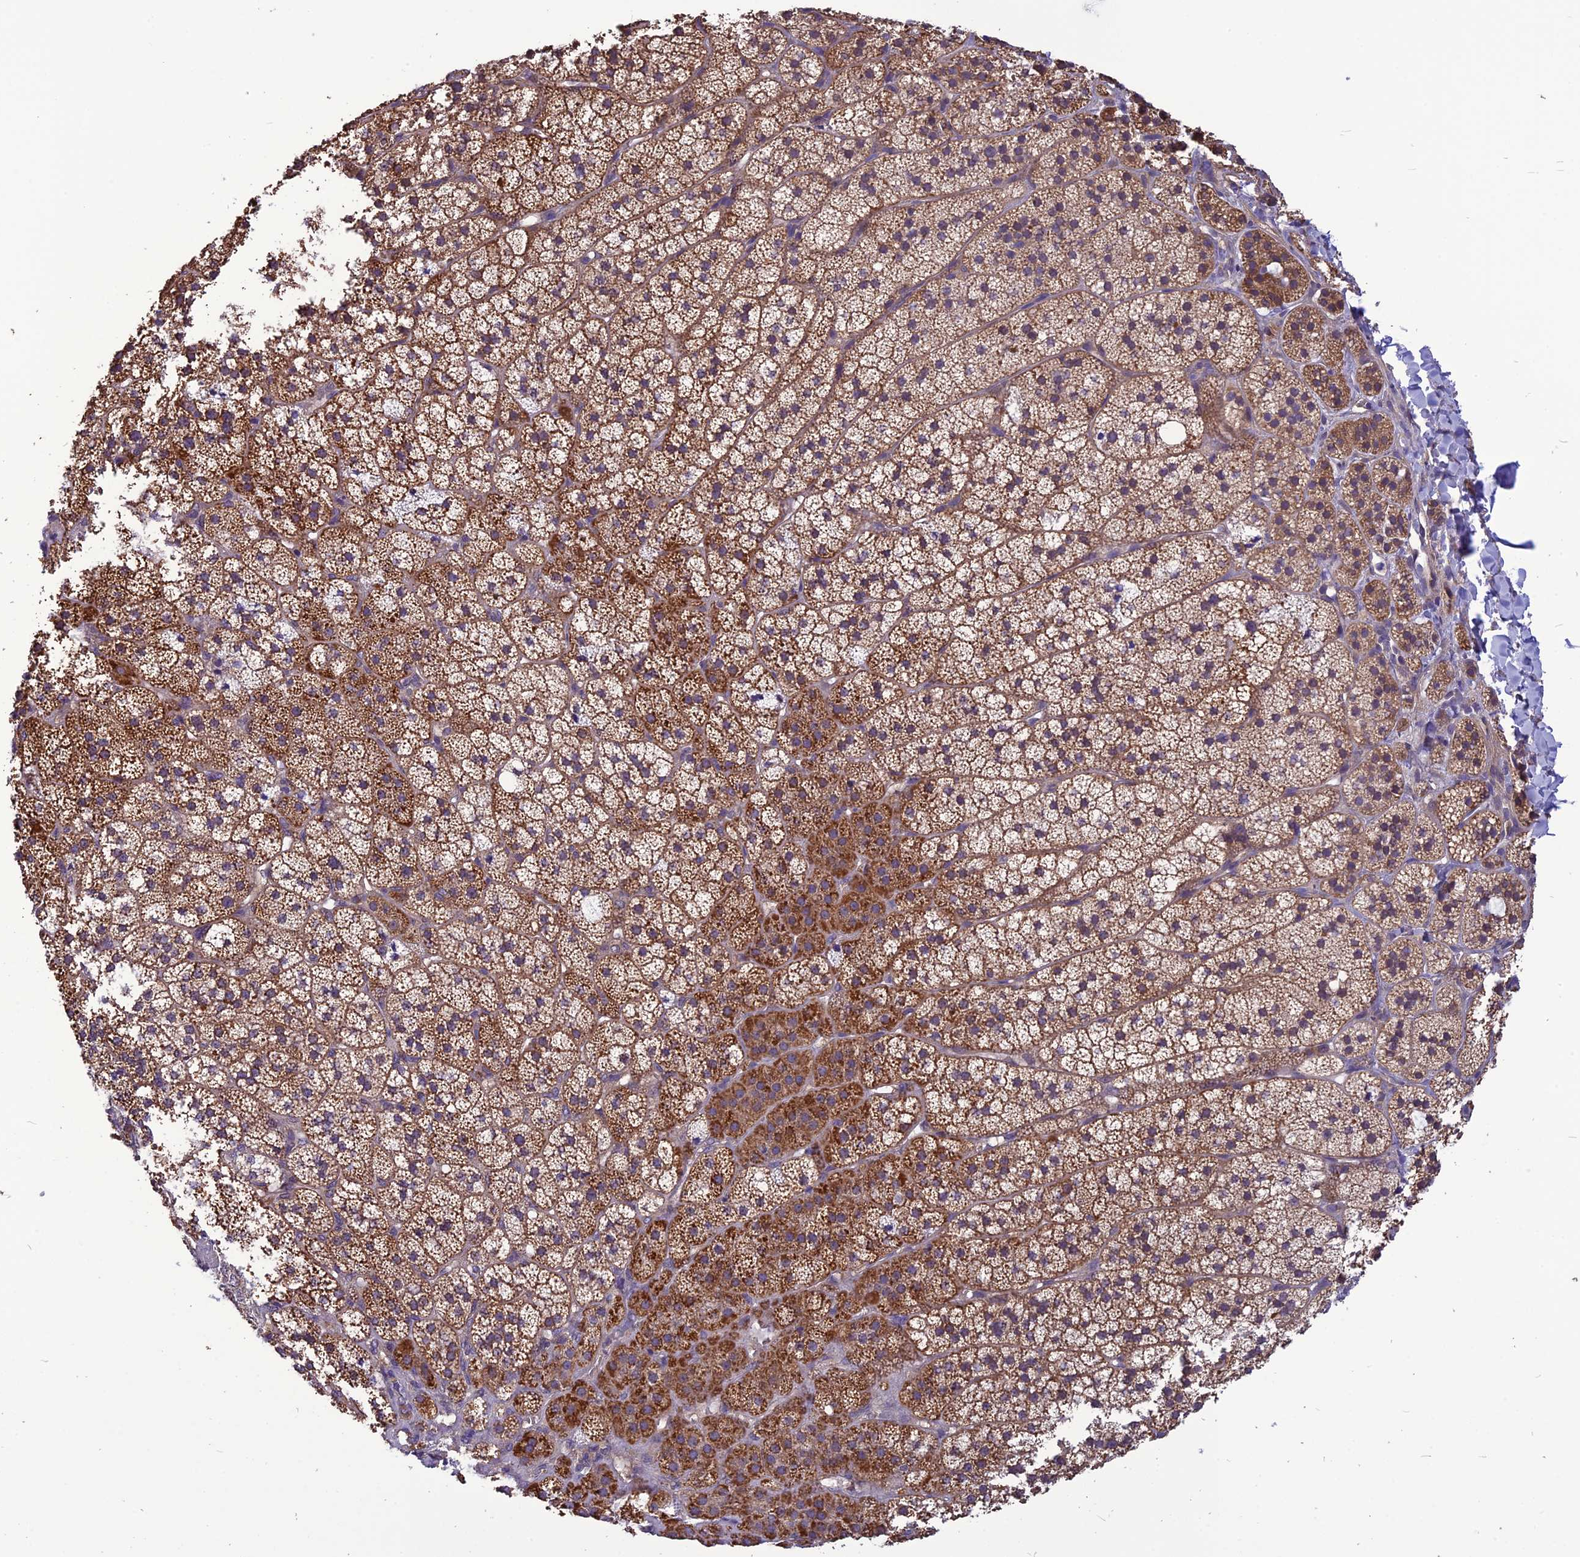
{"staining": {"intensity": "moderate", "quantity": ">75%", "location": "cytoplasmic/membranous"}, "tissue": "adrenal gland", "cell_type": "Glandular cells", "image_type": "normal", "snomed": [{"axis": "morphology", "description": "Normal tissue, NOS"}, {"axis": "topography", "description": "Adrenal gland"}], "caption": "Adrenal gland was stained to show a protein in brown. There is medium levels of moderate cytoplasmic/membranous positivity in about >75% of glandular cells. The staining is performed using DAB (3,3'-diaminobenzidine) brown chromogen to label protein expression. The nuclei are counter-stained blue using hematoxylin.", "gene": "PSMF1", "patient": {"sex": "female", "age": 44}}